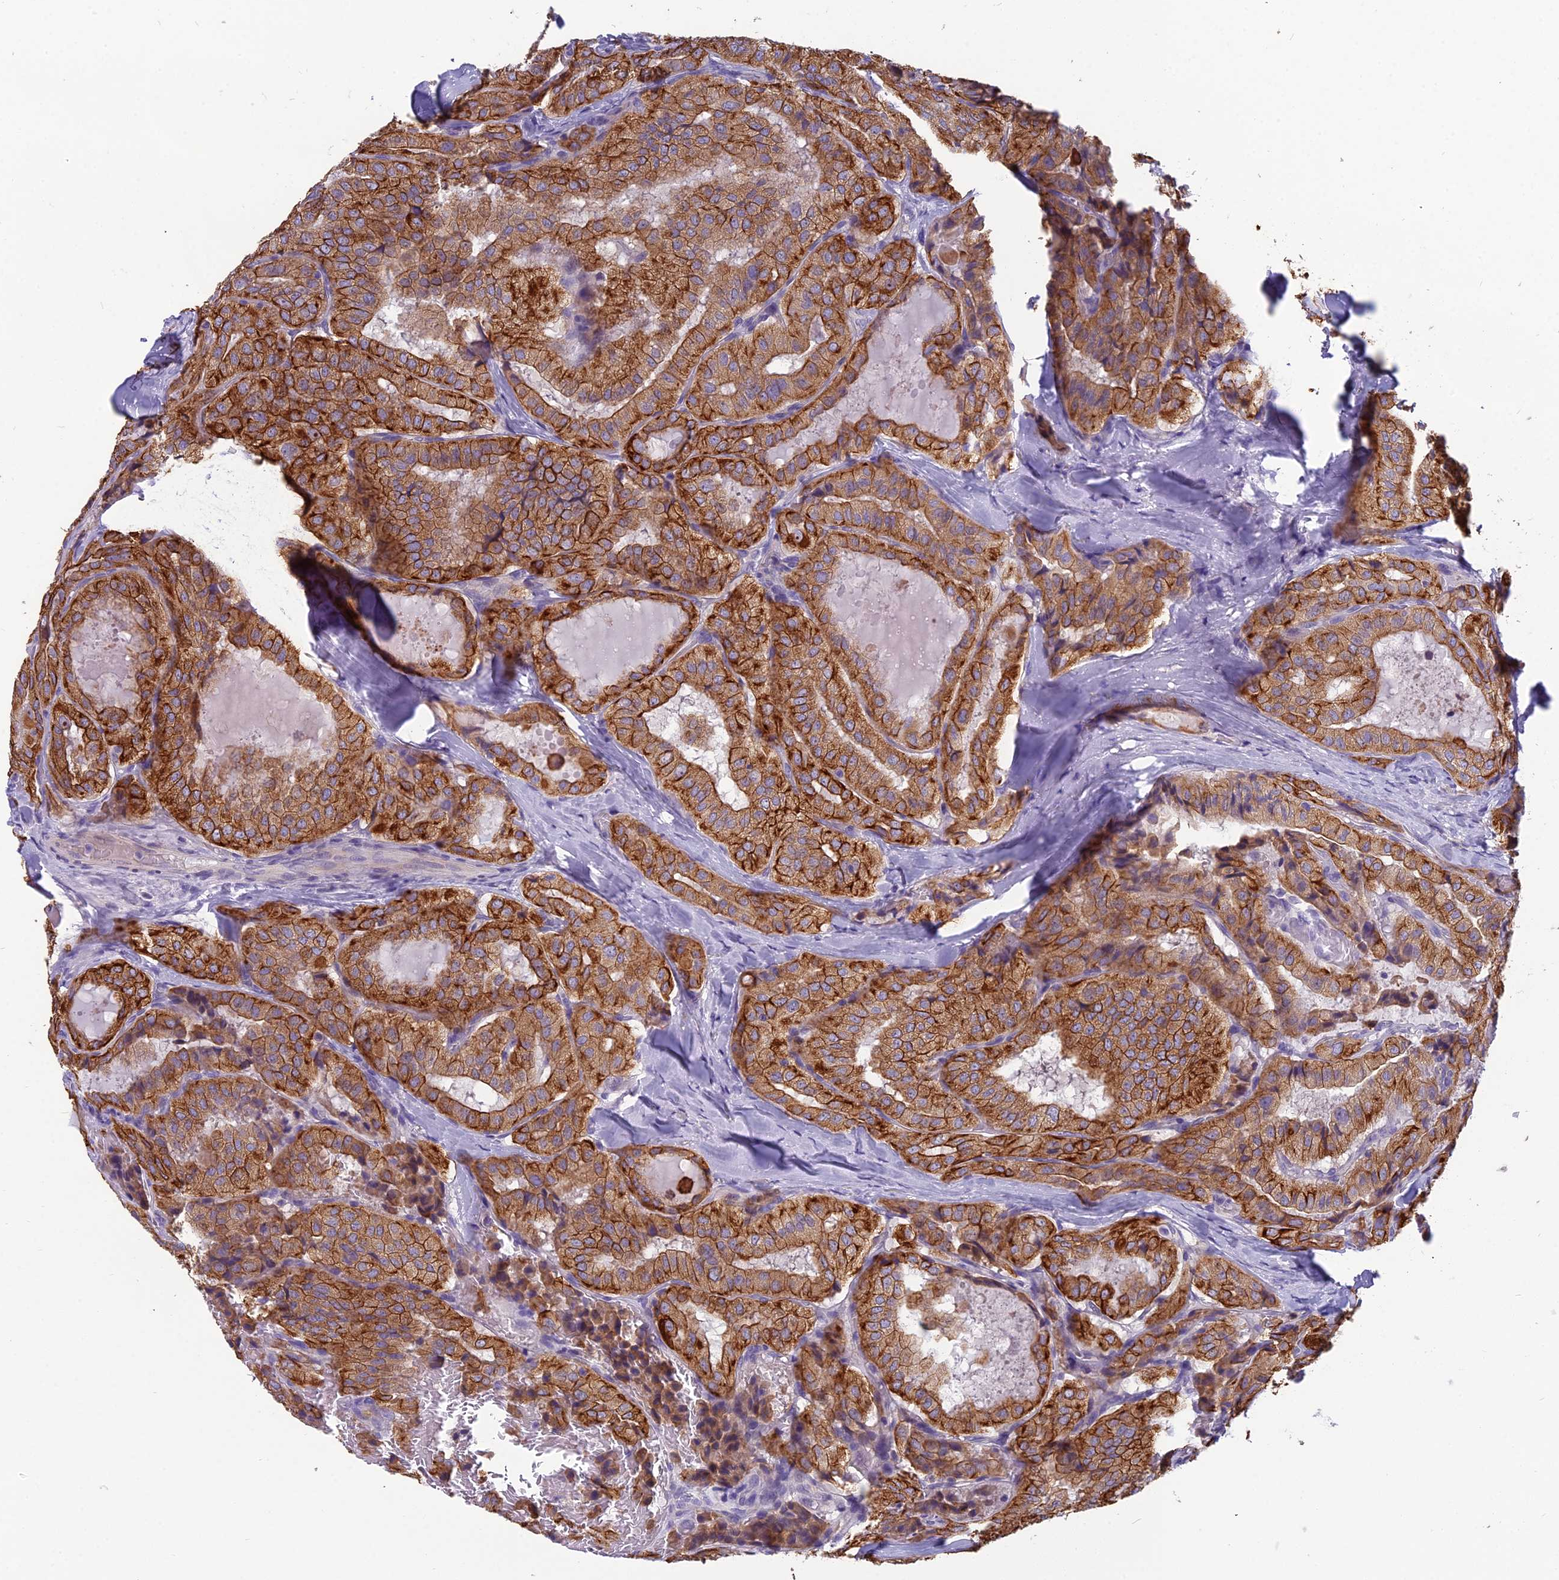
{"staining": {"intensity": "strong", "quantity": ">75%", "location": "cytoplasmic/membranous"}, "tissue": "thyroid cancer", "cell_type": "Tumor cells", "image_type": "cancer", "snomed": [{"axis": "morphology", "description": "Normal tissue, NOS"}, {"axis": "morphology", "description": "Papillary adenocarcinoma, NOS"}, {"axis": "topography", "description": "Thyroid gland"}], "caption": "High-power microscopy captured an IHC histopathology image of papillary adenocarcinoma (thyroid), revealing strong cytoplasmic/membranous expression in approximately >75% of tumor cells. Nuclei are stained in blue.", "gene": "RBM41", "patient": {"sex": "female", "age": 59}}